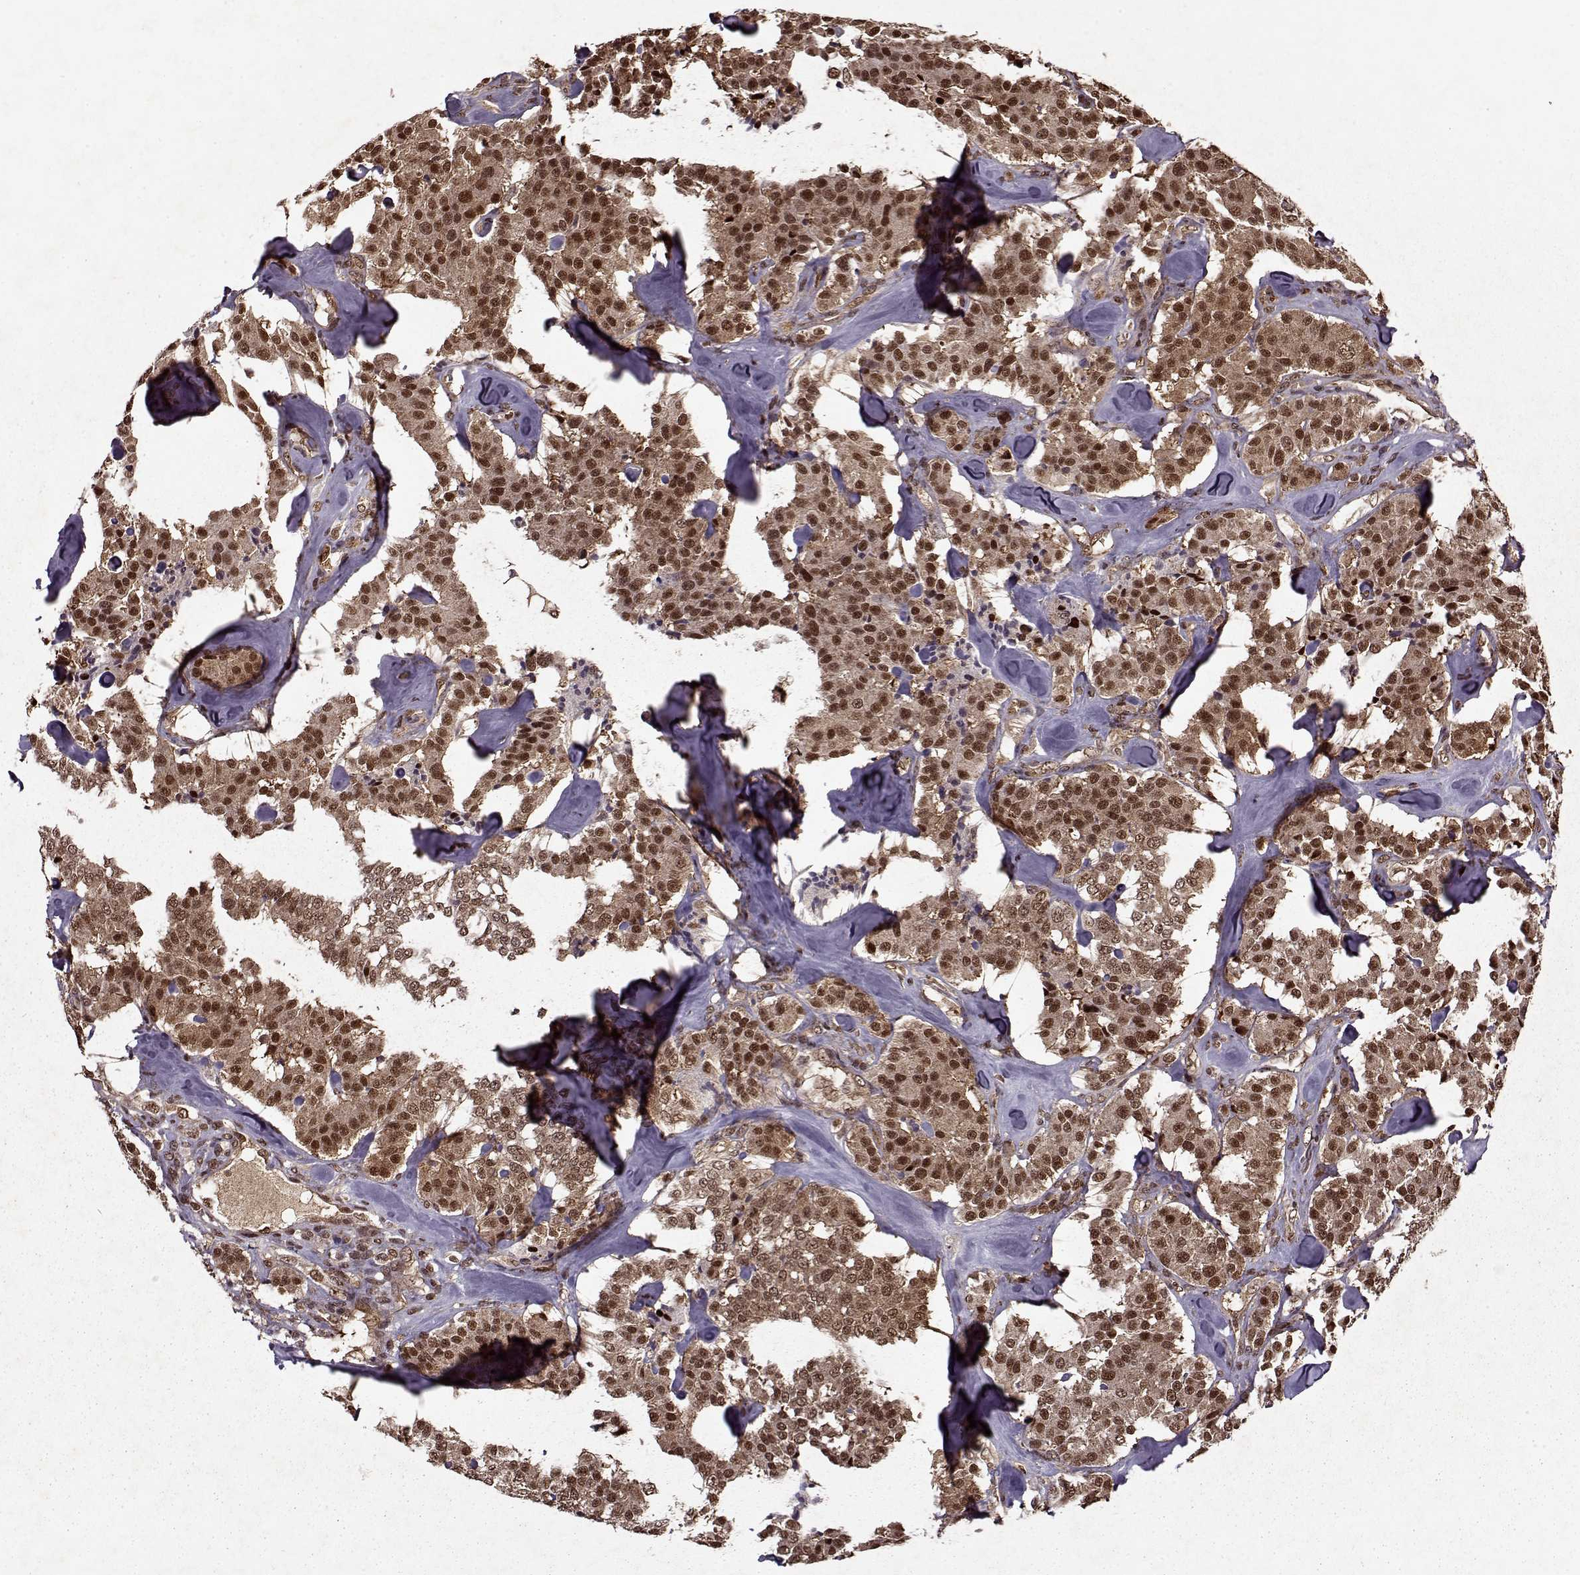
{"staining": {"intensity": "strong", "quantity": ">75%", "location": "nuclear"}, "tissue": "carcinoid", "cell_type": "Tumor cells", "image_type": "cancer", "snomed": [{"axis": "morphology", "description": "Carcinoid, malignant, NOS"}, {"axis": "topography", "description": "Pancreas"}], "caption": "Protein expression analysis of human carcinoid (malignant) reveals strong nuclear expression in approximately >75% of tumor cells.", "gene": "PSMA7", "patient": {"sex": "male", "age": 41}}